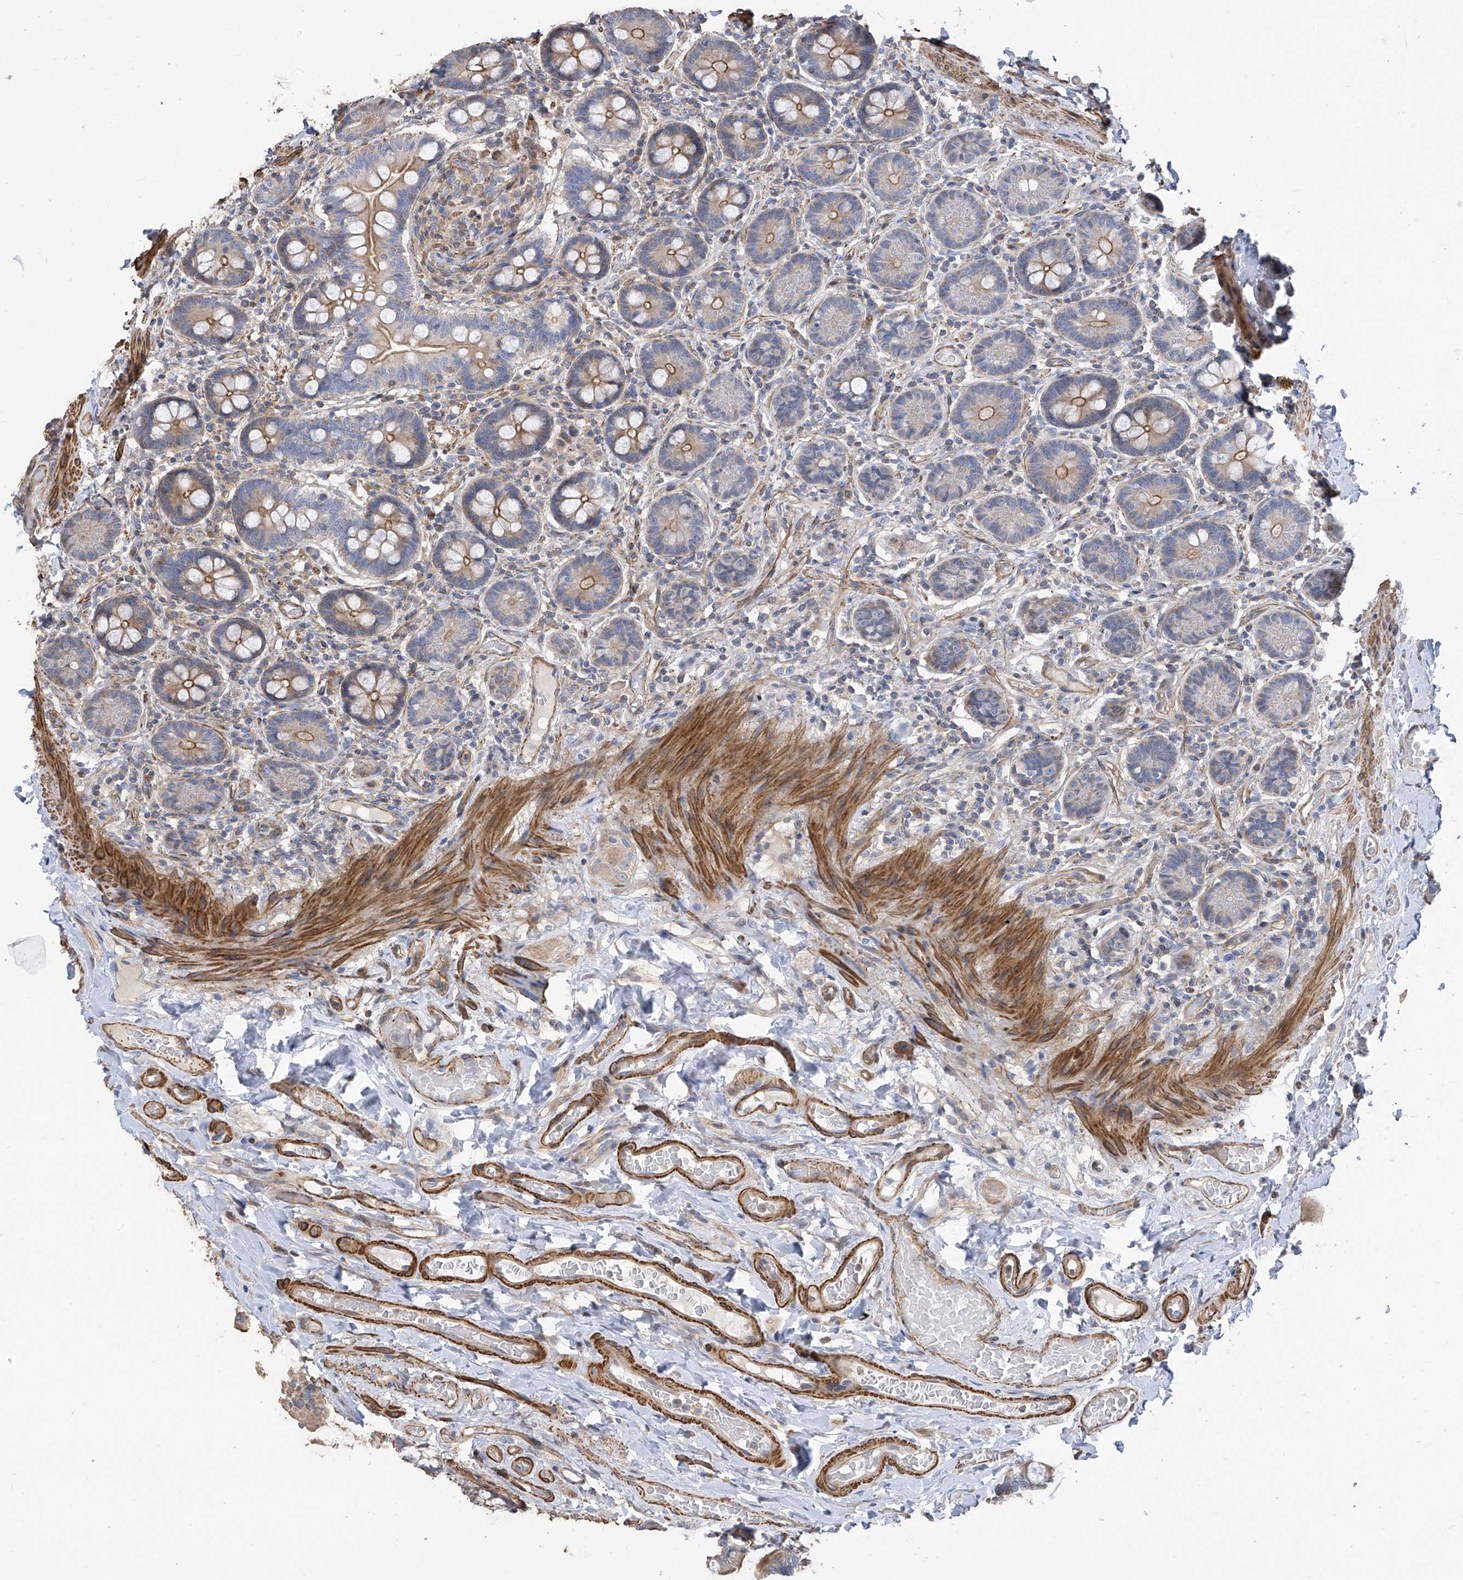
{"staining": {"intensity": "moderate", "quantity": "25%-75%", "location": "cytoplasmic/membranous"}, "tissue": "small intestine", "cell_type": "Glandular cells", "image_type": "normal", "snomed": [{"axis": "morphology", "description": "Normal tissue, NOS"}, {"axis": "topography", "description": "Small intestine"}], "caption": "DAB immunohistochemical staining of normal human small intestine reveals moderate cytoplasmic/membranous protein expression in approximately 25%-75% of glandular cells.", "gene": "SLC43A3", "patient": {"sex": "female", "age": 64}}